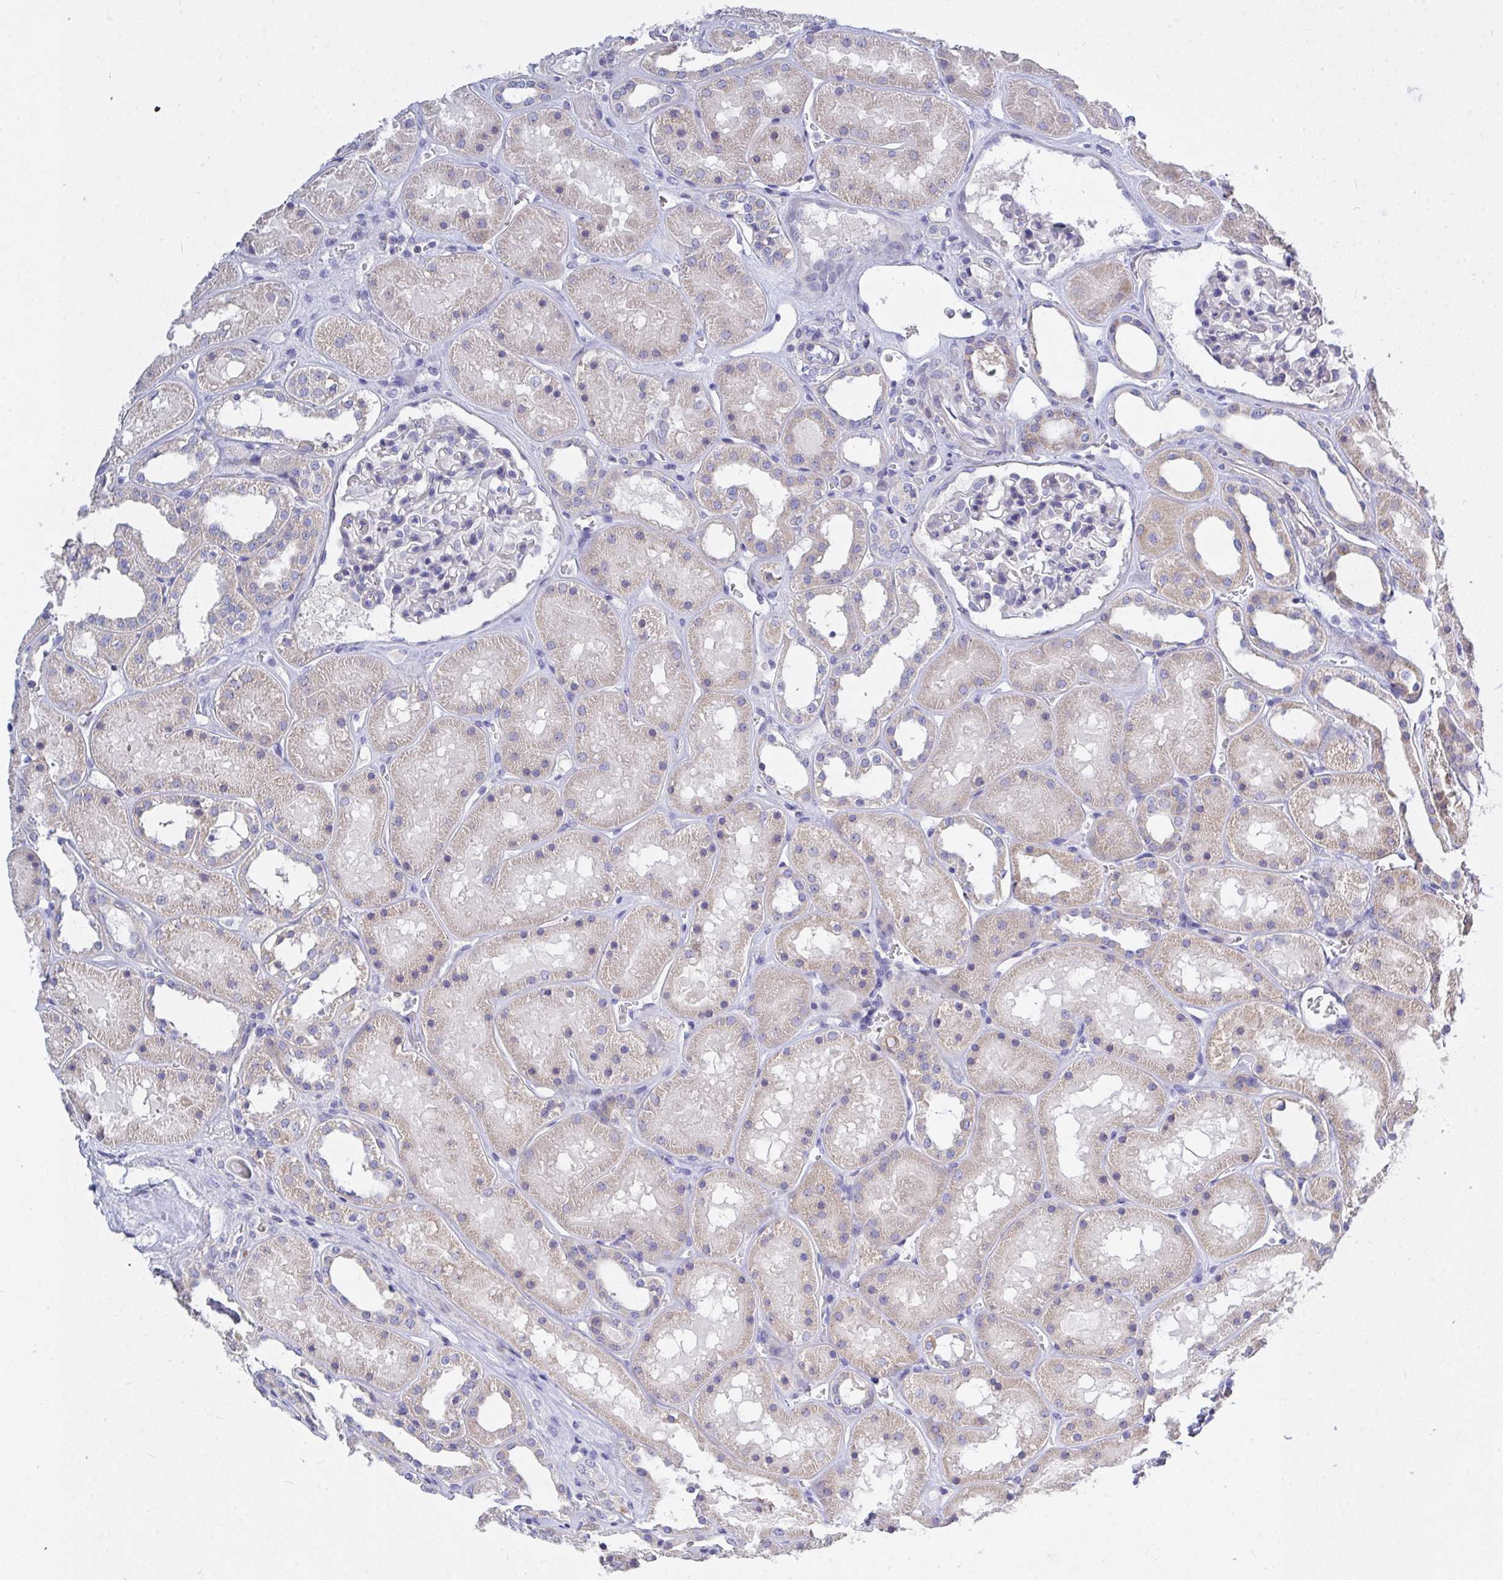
{"staining": {"intensity": "negative", "quantity": "none", "location": "none"}, "tissue": "kidney", "cell_type": "Cells in glomeruli", "image_type": "normal", "snomed": [{"axis": "morphology", "description": "Normal tissue, NOS"}, {"axis": "topography", "description": "Kidney"}], "caption": "DAB immunohistochemical staining of unremarkable kidney exhibits no significant positivity in cells in glomeruli.", "gene": "ZNF561", "patient": {"sex": "female", "age": 41}}